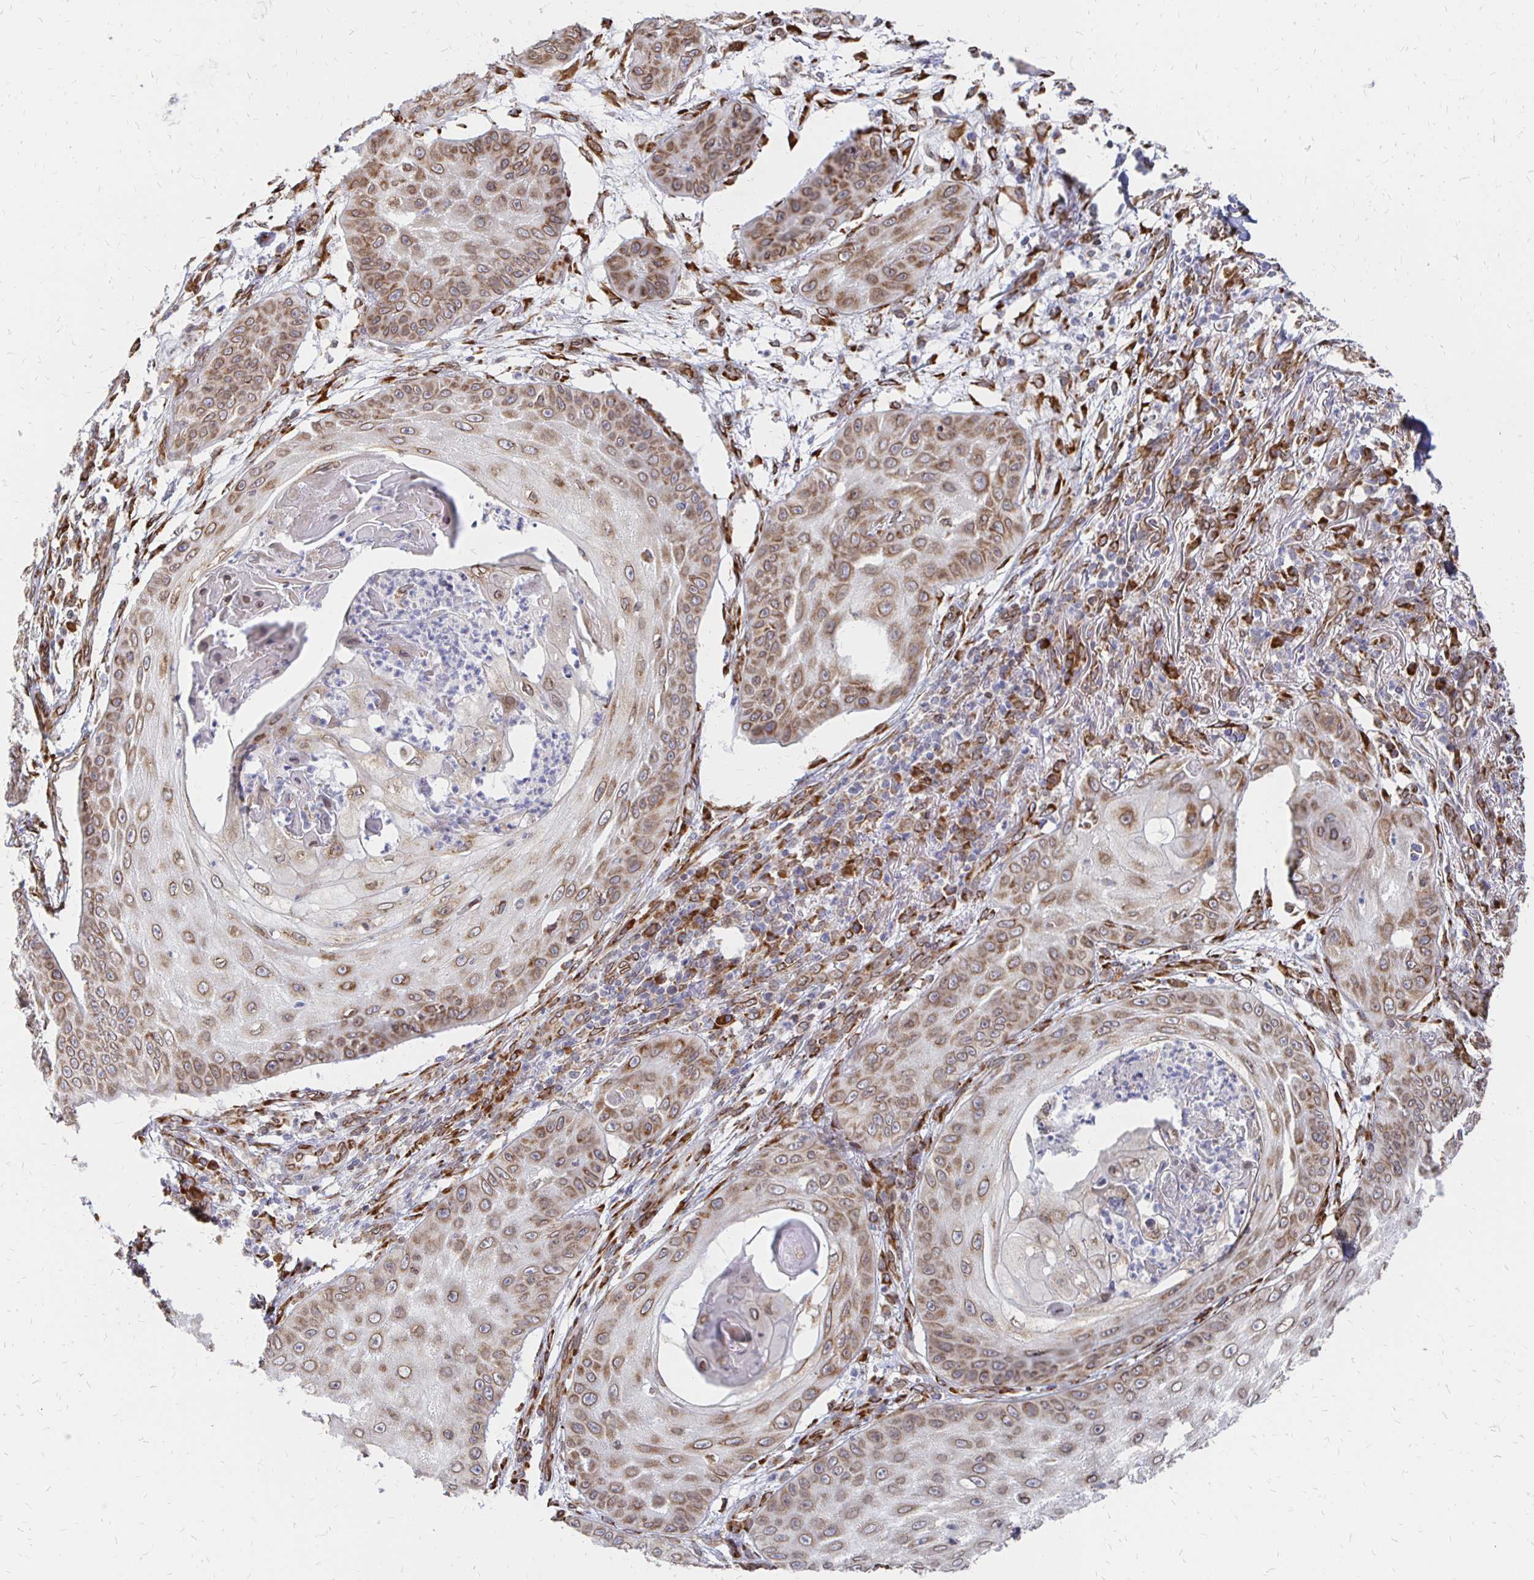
{"staining": {"intensity": "moderate", "quantity": ">75%", "location": "cytoplasmic/membranous,nuclear"}, "tissue": "skin cancer", "cell_type": "Tumor cells", "image_type": "cancer", "snomed": [{"axis": "morphology", "description": "Squamous cell carcinoma, NOS"}, {"axis": "topography", "description": "Skin"}], "caption": "Skin cancer stained with DAB (3,3'-diaminobenzidine) IHC shows medium levels of moderate cytoplasmic/membranous and nuclear staining in about >75% of tumor cells.", "gene": "PELI3", "patient": {"sex": "male", "age": 70}}